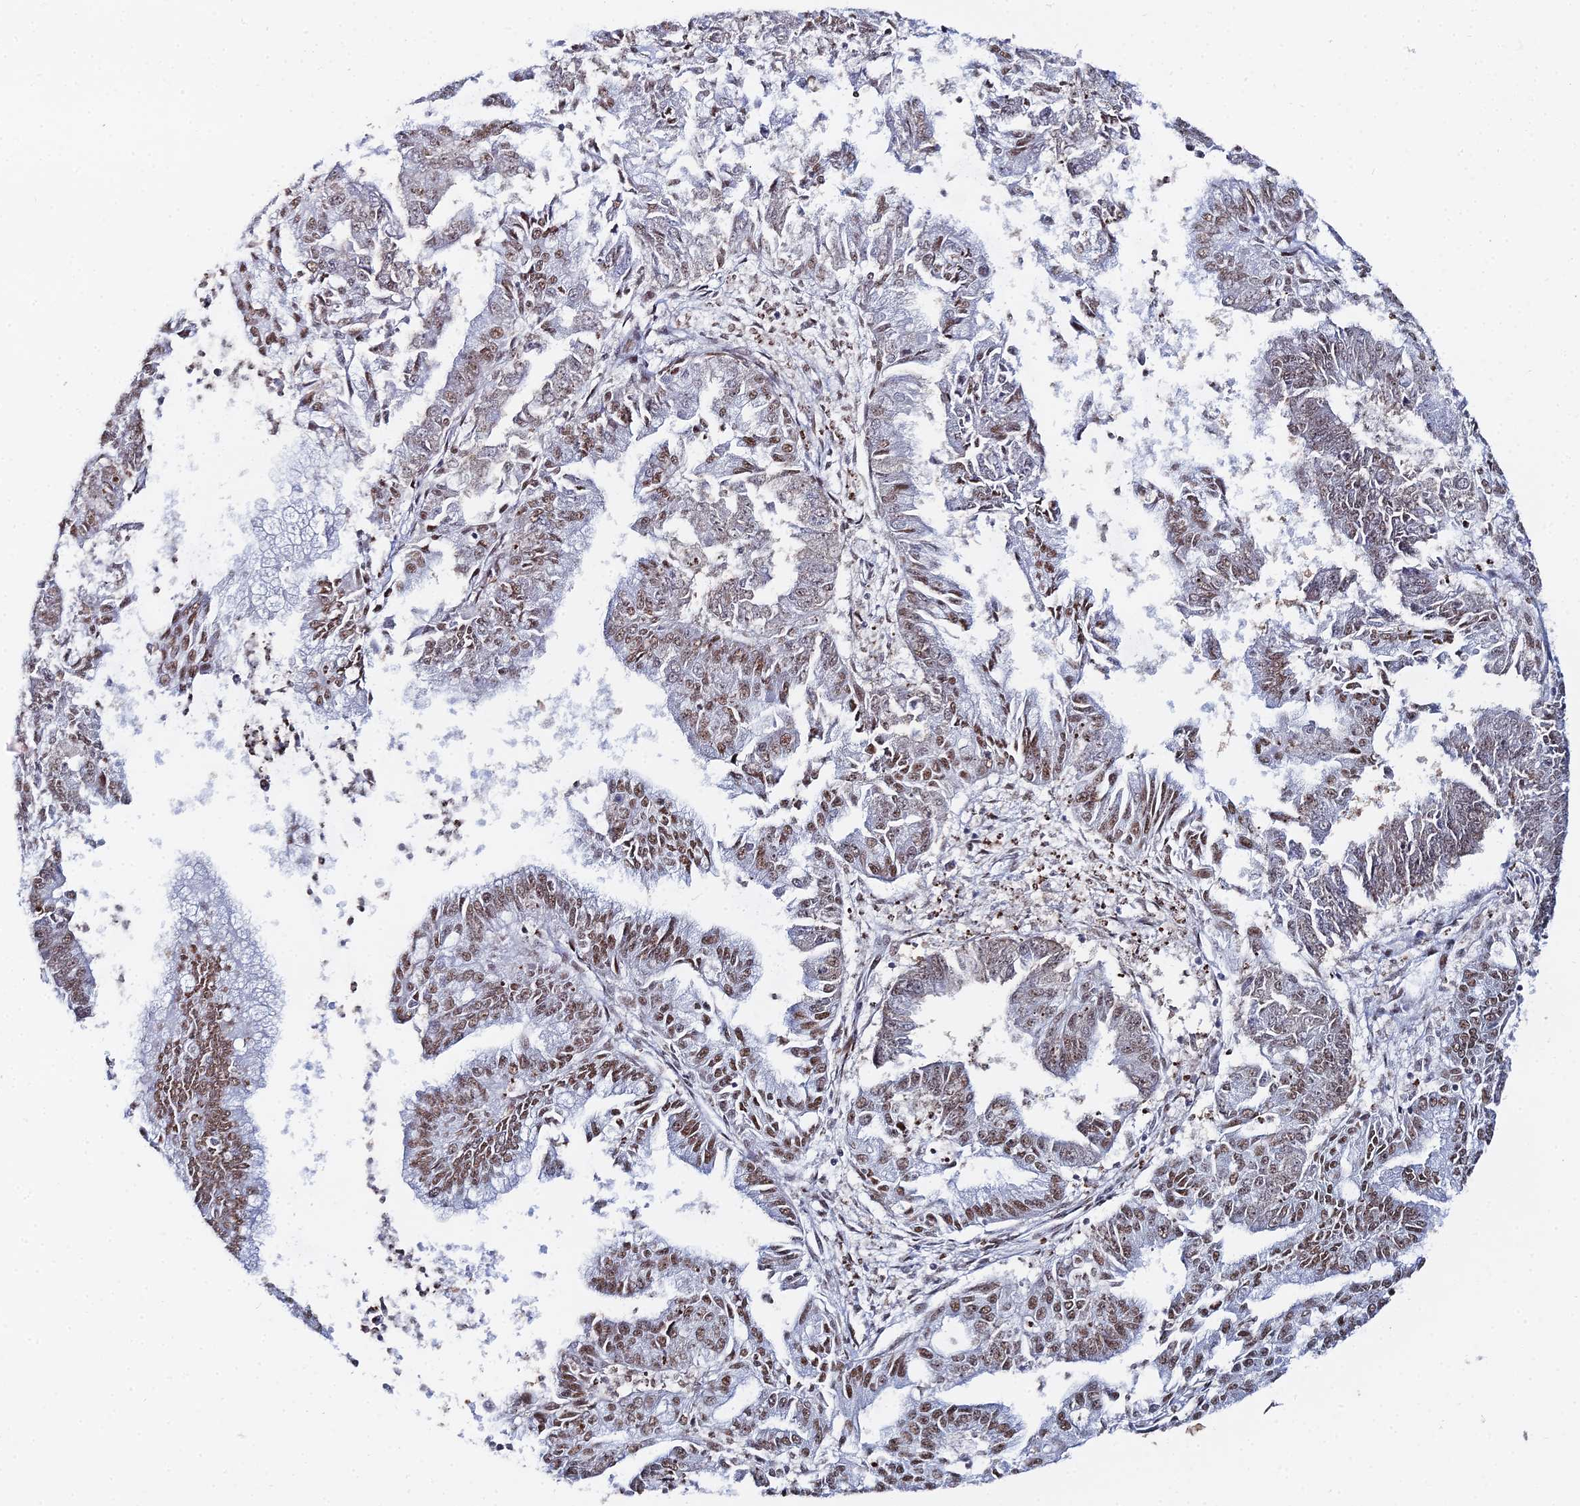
{"staining": {"intensity": "moderate", "quantity": ">75%", "location": "nuclear"}, "tissue": "endometrial cancer", "cell_type": "Tumor cells", "image_type": "cancer", "snomed": [{"axis": "morphology", "description": "Adenocarcinoma, NOS"}, {"axis": "topography", "description": "Endometrium"}], "caption": "Protein analysis of endometrial cancer (adenocarcinoma) tissue displays moderate nuclear staining in about >75% of tumor cells. The staining was performed using DAB, with brown indicating positive protein expression. Nuclei are stained blue with hematoxylin.", "gene": "GSC2", "patient": {"sex": "female", "age": 73}}